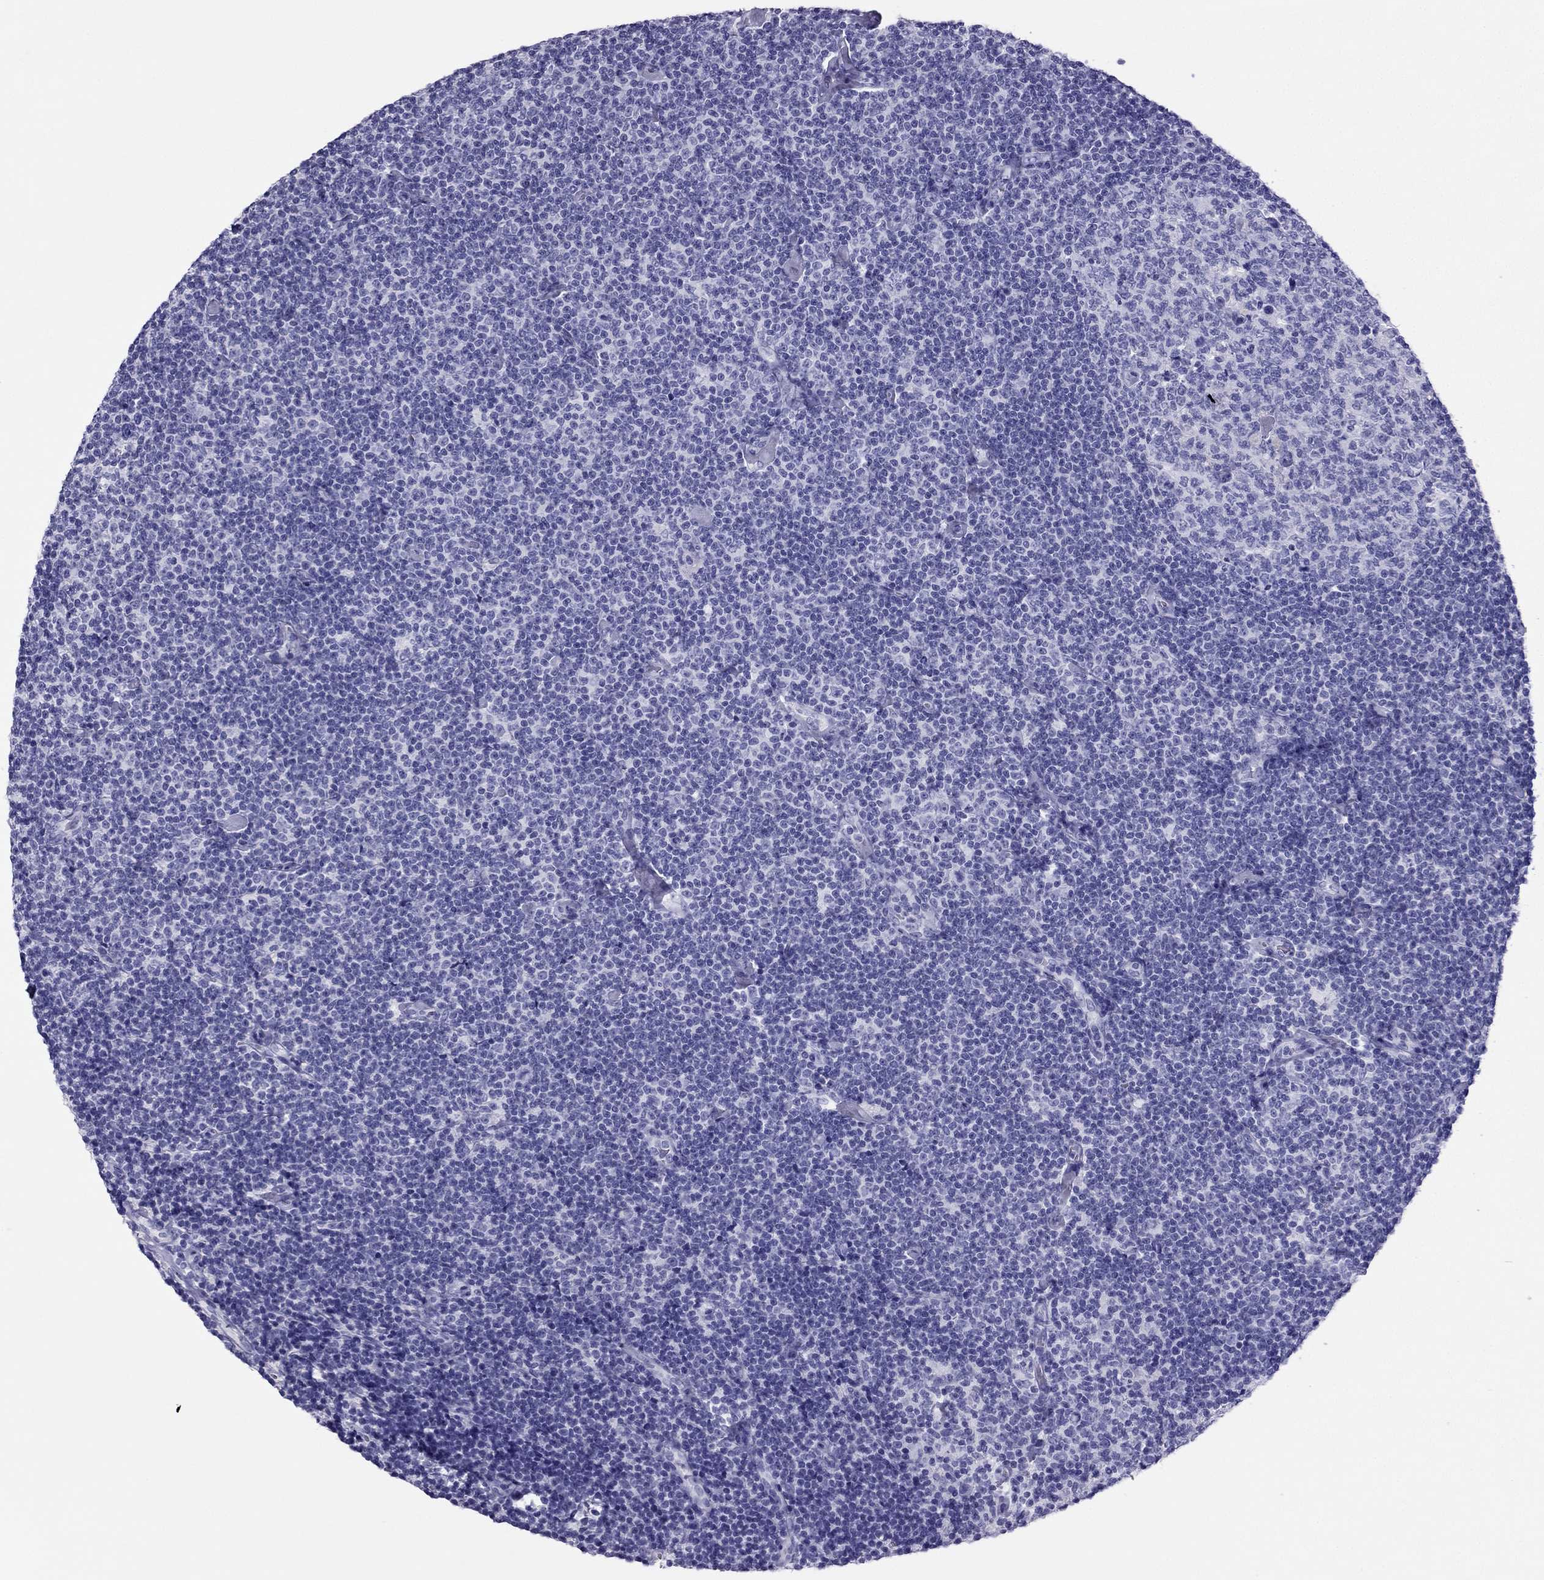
{"staining": {"intensity": "negative", "quantity": "none", "location": "none"}, "tissue": "lymphoma", "cell_type": "Tumor cells", "image_type": "cancer", "snomed": [{"axis": "morphology", "description": "Malignant lymphoma, non-Hodgkin's type, Low grade"}, {"axis": "topography", "description": "Lymph node"}], "caption": "Protein analysis of lymphoma exhibits no significant staining in tumor cells.", "gene": "PDE6A", "patient": {"sex": "male", "age": 81}}